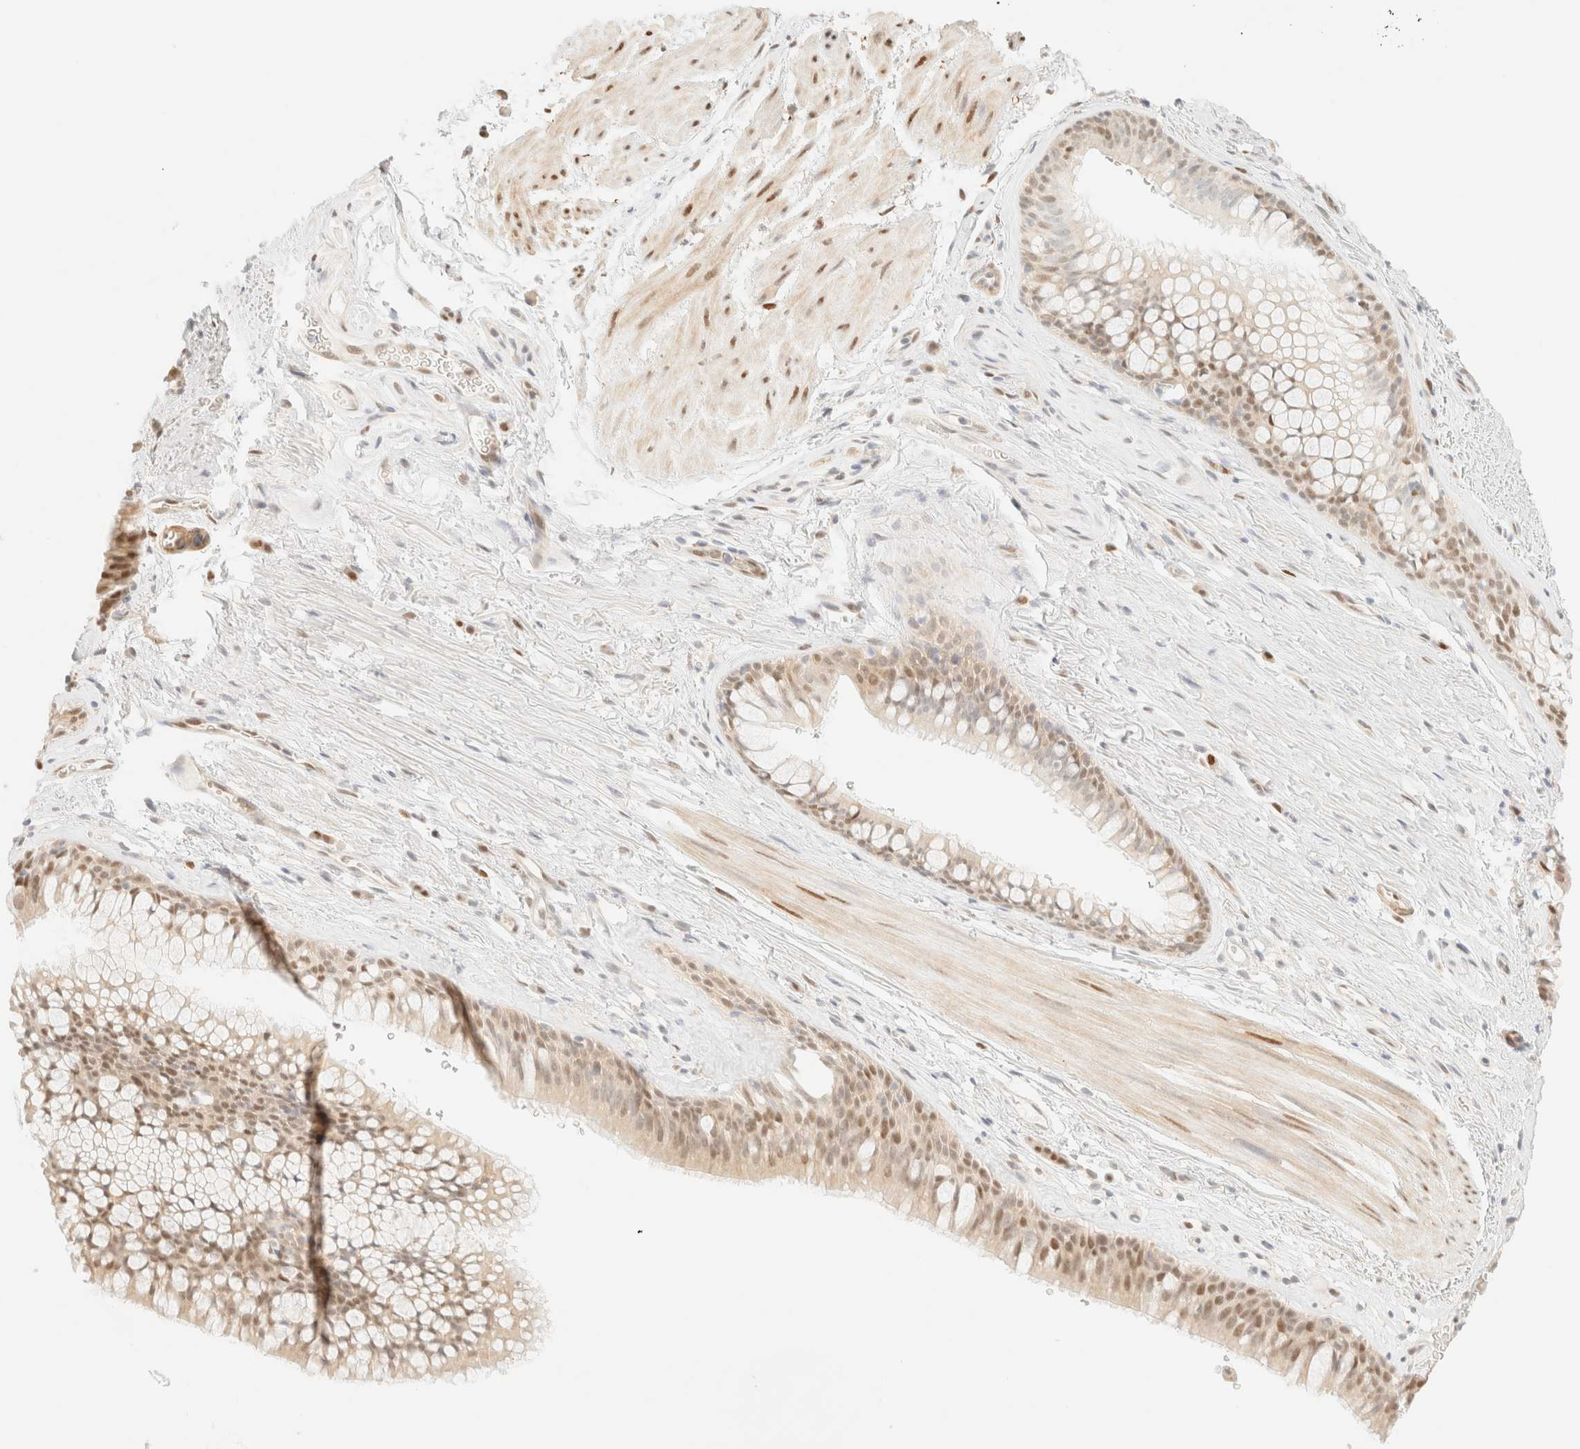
{"staining": {"intensity": "weak", "quantity": ">75%", "location": "cytoplasmic/membranous,nuclear"}, "tissue": "bronchus", "cell_type": "Respiratory epithelial cells", "image_type": "normal", "snomed": [{"axis": "morphology", "description": "Normal tissue, NOS"}, {"axis": "topography", "description": "Cartilage tissue"}, {"axis": "topography", "description": "Bronchus"}], "caption": "Brown immunohistochemical staining in unremarkable human bronchus demonstrates weak cytoplasmic/membranous,nuclear staining in approximately >75% of respiratory epithelial cells.", "gene": "TSR1", "patient": {"sex": "female", "age": 53}}